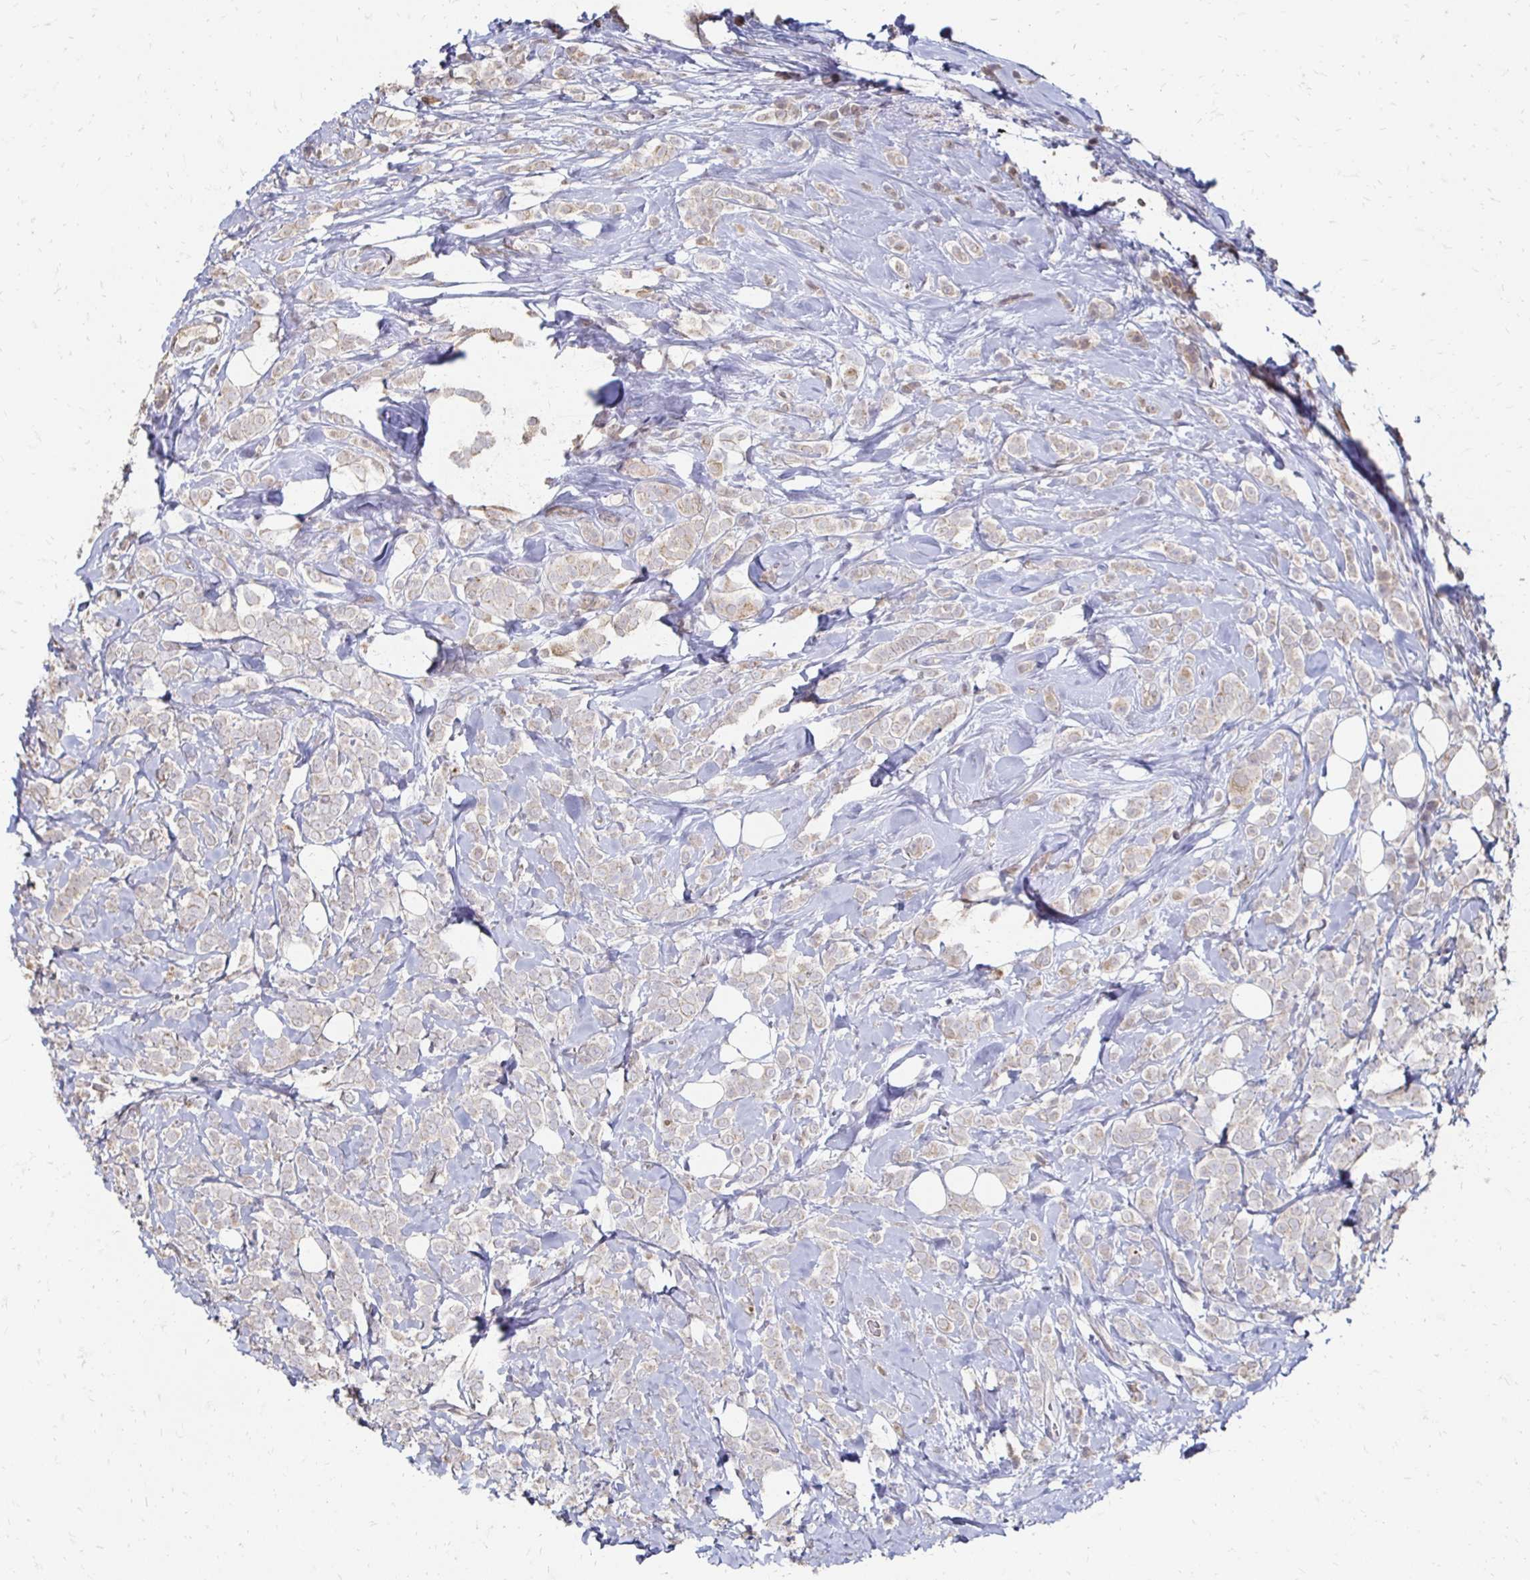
{"staining": {"intensity": "weak", "quantity": "<25%", "location": "cytoplasmic/membranous"}, "tissue": "breast cancer", "cell_type": "Tumor cells", "image_type": "cancer", "snomed": [{"axis": "morphology", "description": "Lobular carcinoma"}, {"axis": "topography", "description": "Breast"}], "caption": "DAB immunohistochemical staining of breast lobular carcinoma shows no significant positivity in tumor cells.", "gene": "ZNF727", "patient": {"sex": "female", "age": 49}}